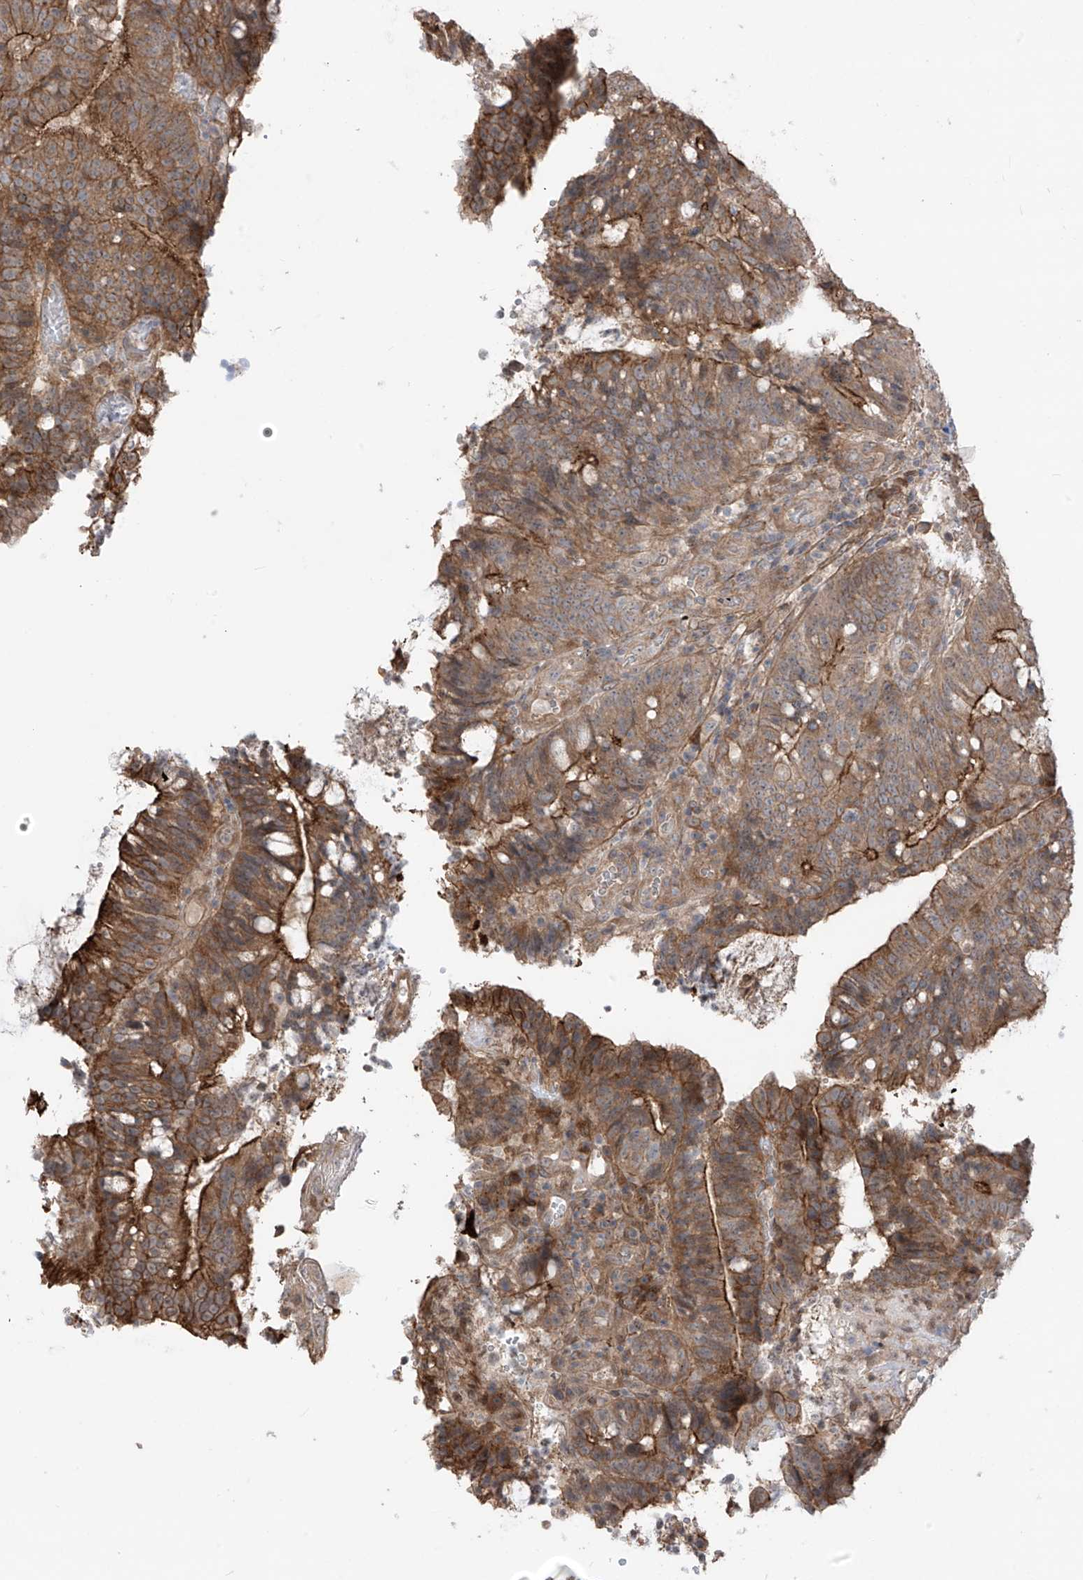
{"staining": {"intensity": "moderate", "quantity": ">75%", "location": "cytoplasmic/membranous"}, "tissue": "colorectal cancer", "cell_type": "Tumor cells", "image_type": "cancer", "snomed": [{"axis": "morphology", "description": "Adenocarcinoma, NOS"}, {"axis": "topography", "description": "Colon"}], "caption": "Protein staining by immunohistochemistry (IHC) reveals moderate cytoplasmic/membranous staining in about >75% of tumor cells in colorectal cancer (adenocarcinoma).", "gene": "LRRC74A", "patient": {"sex": "female", "age": 66}}